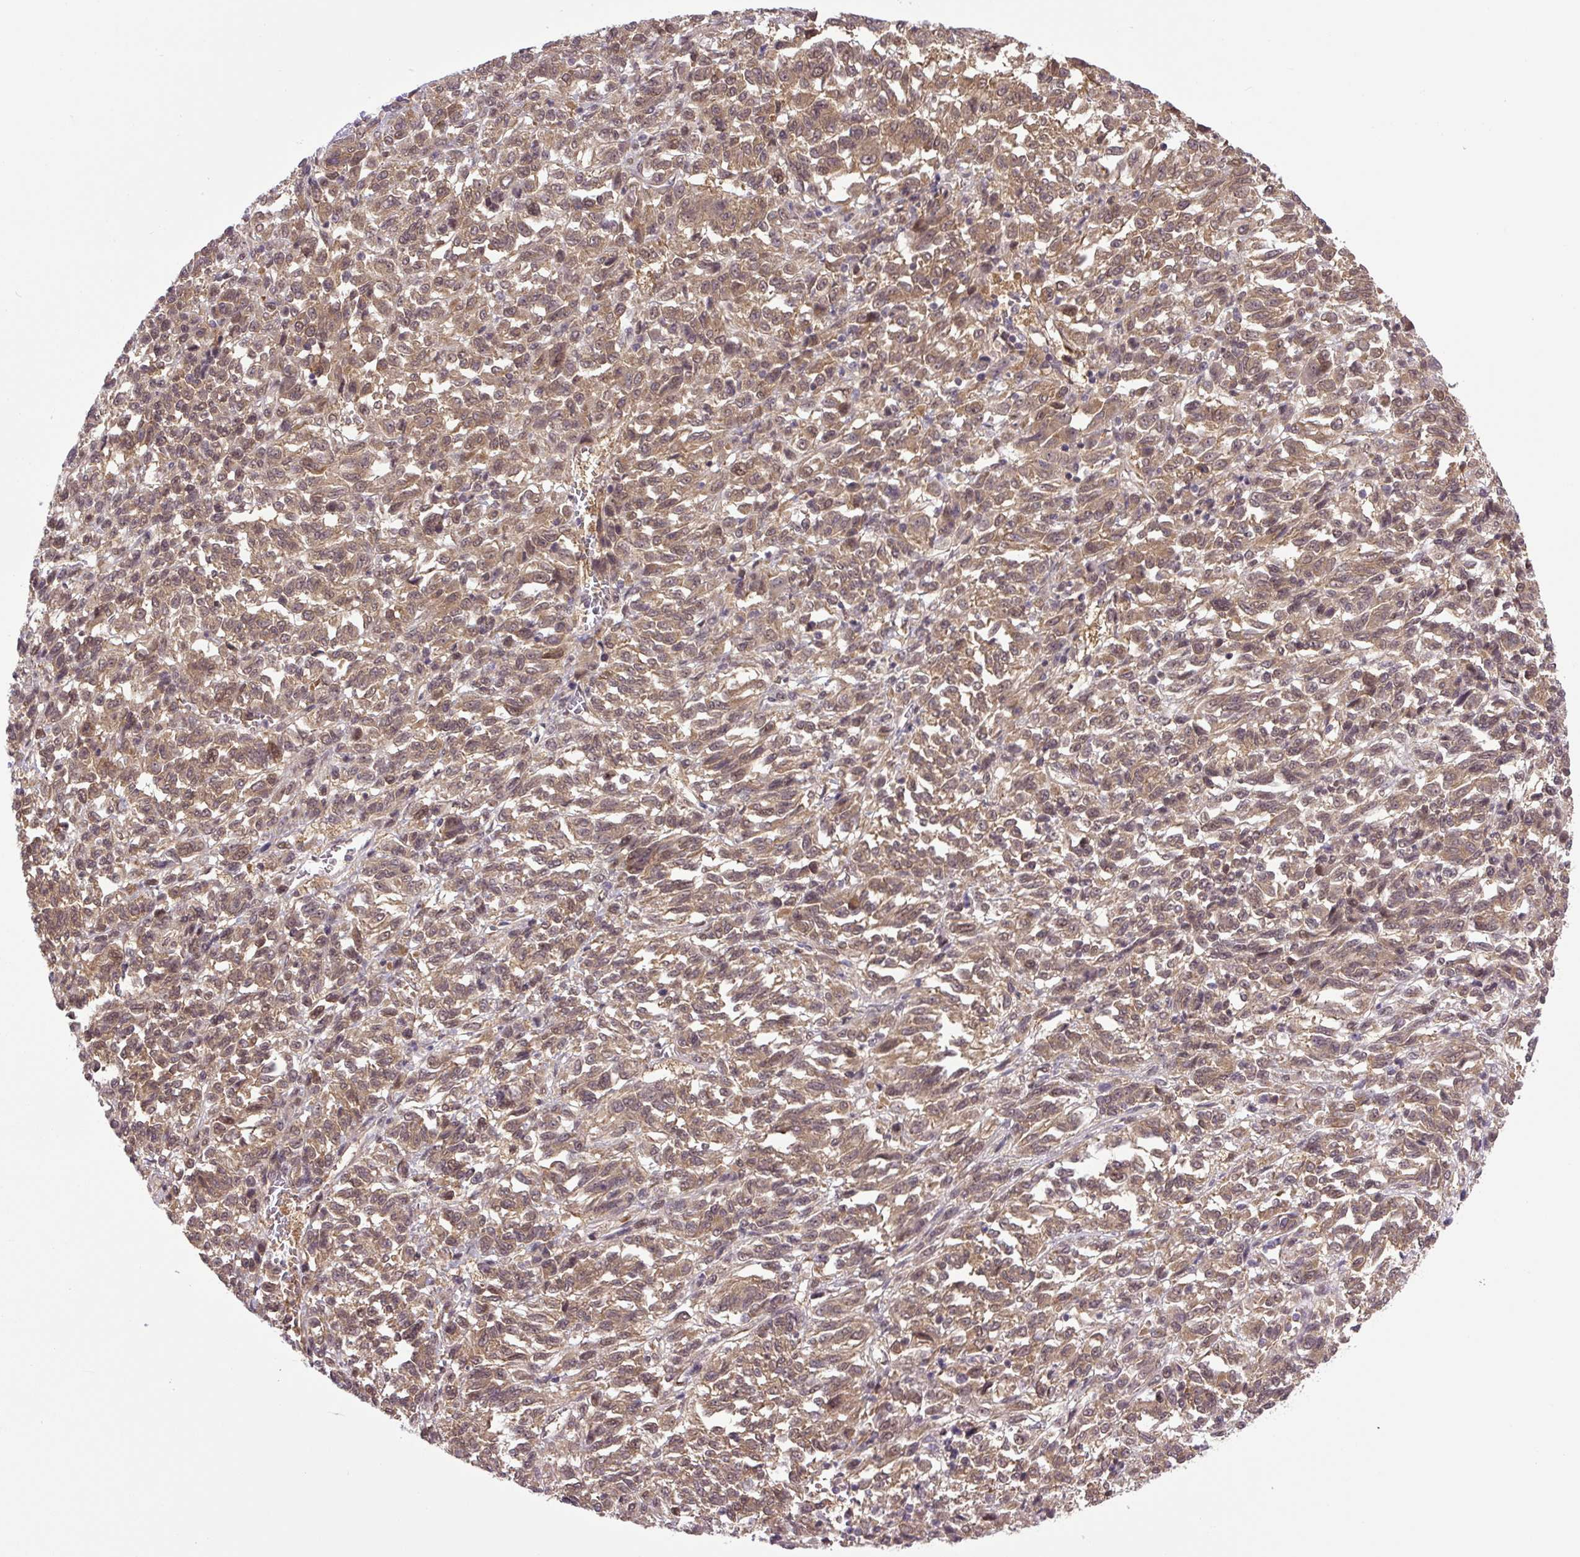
{"staining": {"intensity": "moderate", "quantity": ">75%", "location": "cytoplasmic/membranous,nuclear"}, "tissue": "melanoma", "cell_type": "Tumor cells", "image_type": "cancer", "snomed": [{"axis": "morphology", "description": "Malignant melanoma, Metastatic site"}, {"axis": "topography", "description": "Lung"}], "caption": "Immunohistochemical staining of human malignant melanoma (metastatic site) displays medium levels of moderate cytoplasmic/membranous and nuclear protein staining in approximately >75% of tumor cells.", "gene": "SGTA", "patient": {"sex": "male", "age": 64}}